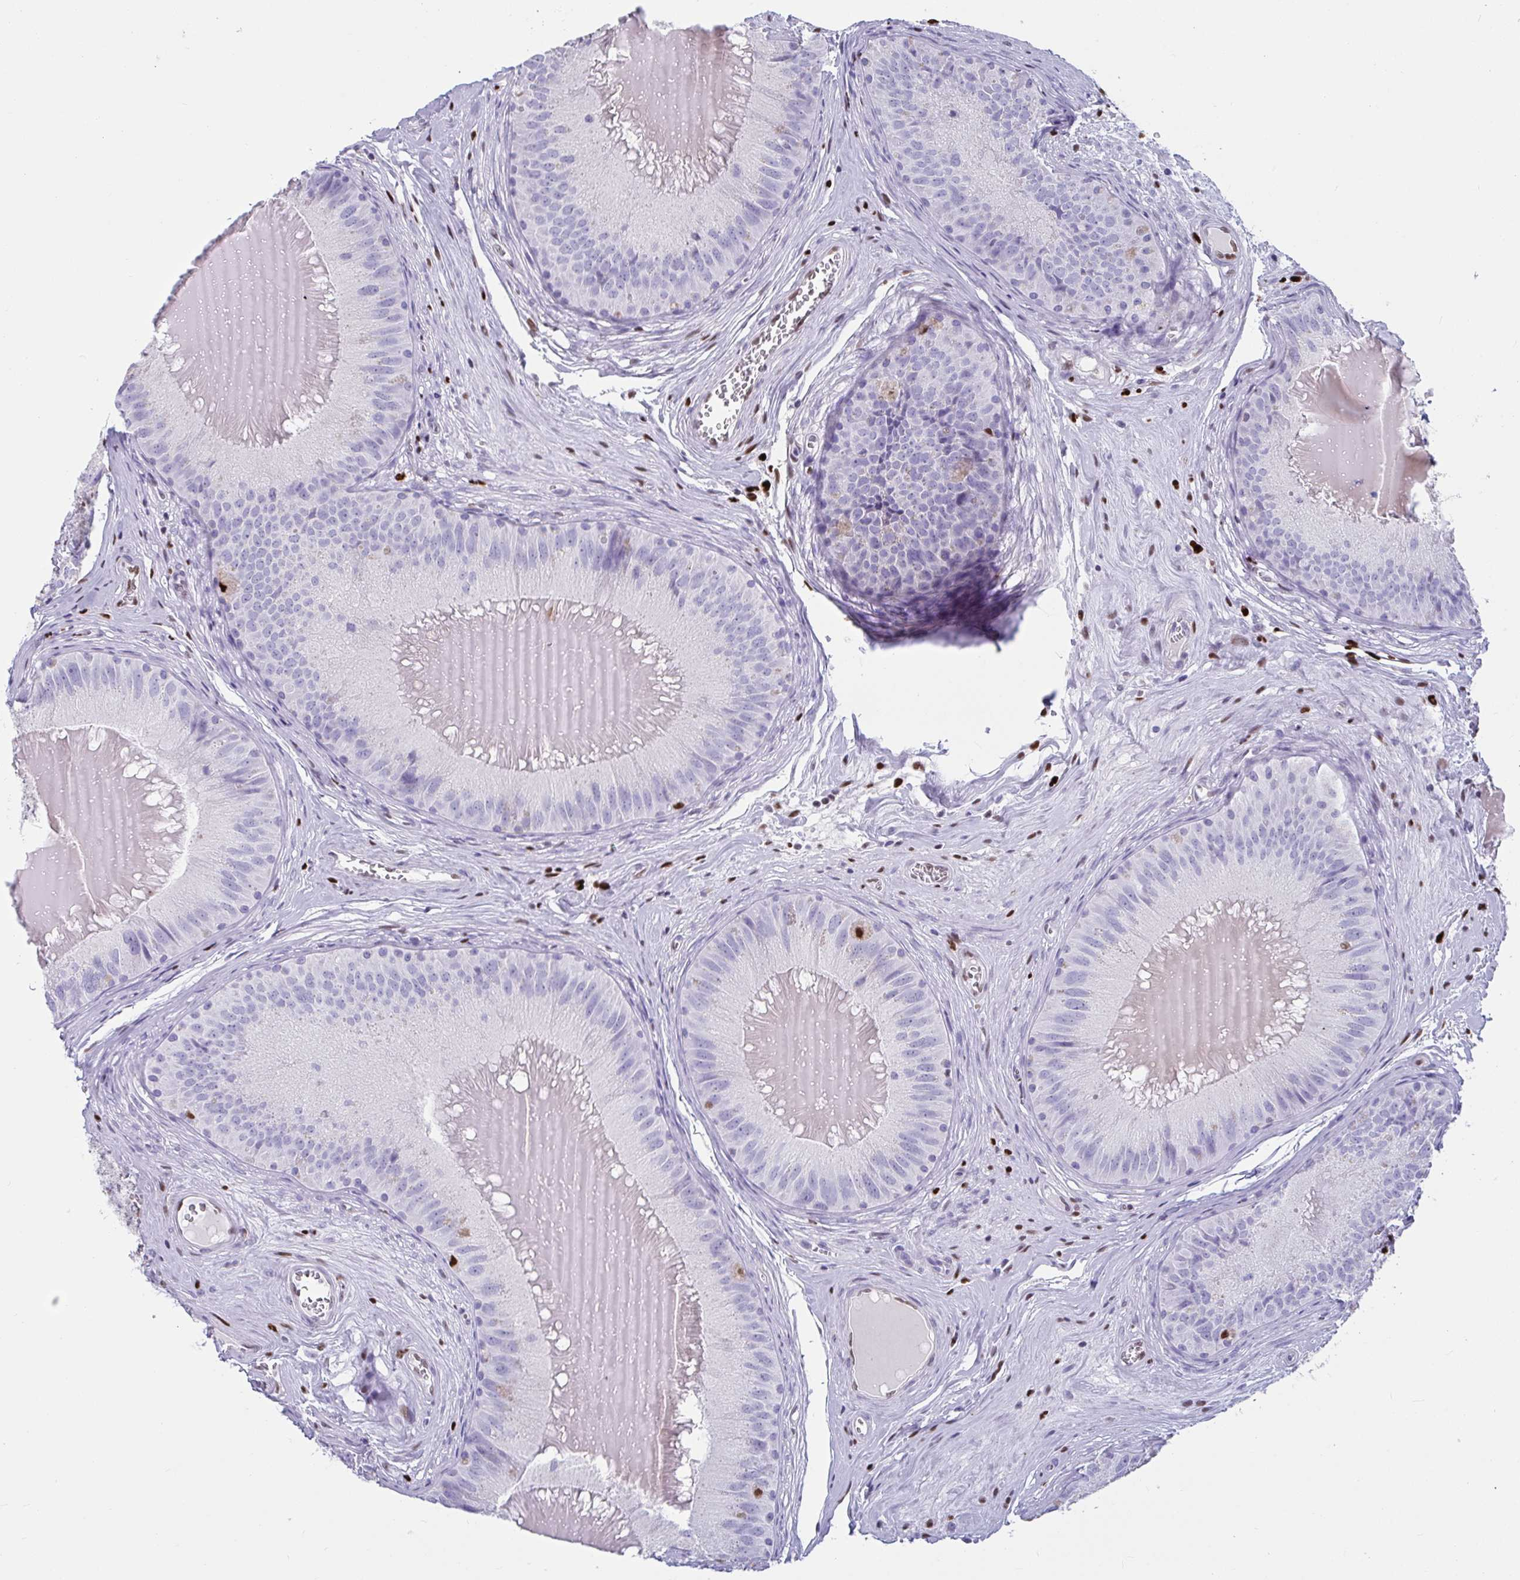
{"staining": {"intensity": "negative", "quantity": "none", "location": "none"}, "tissue": "epididymis", "cell_type": "Glandular cells", "image_type": "normal", "snomed": [{"axis": "morphology", "description": "Normal tissue, NOS"}, {"axis": "topography", "description": "Epididymis, spermatic cord, NOS"}], "caption": "A micrograph of human epididymis is negative for staining in glandular cells. (DAB immunohistochemistry (IHC) visualized using brightfield microscopy, high magnification).", "gene": "ZNF586", "patient": {"sex": "male", "age": 39}}